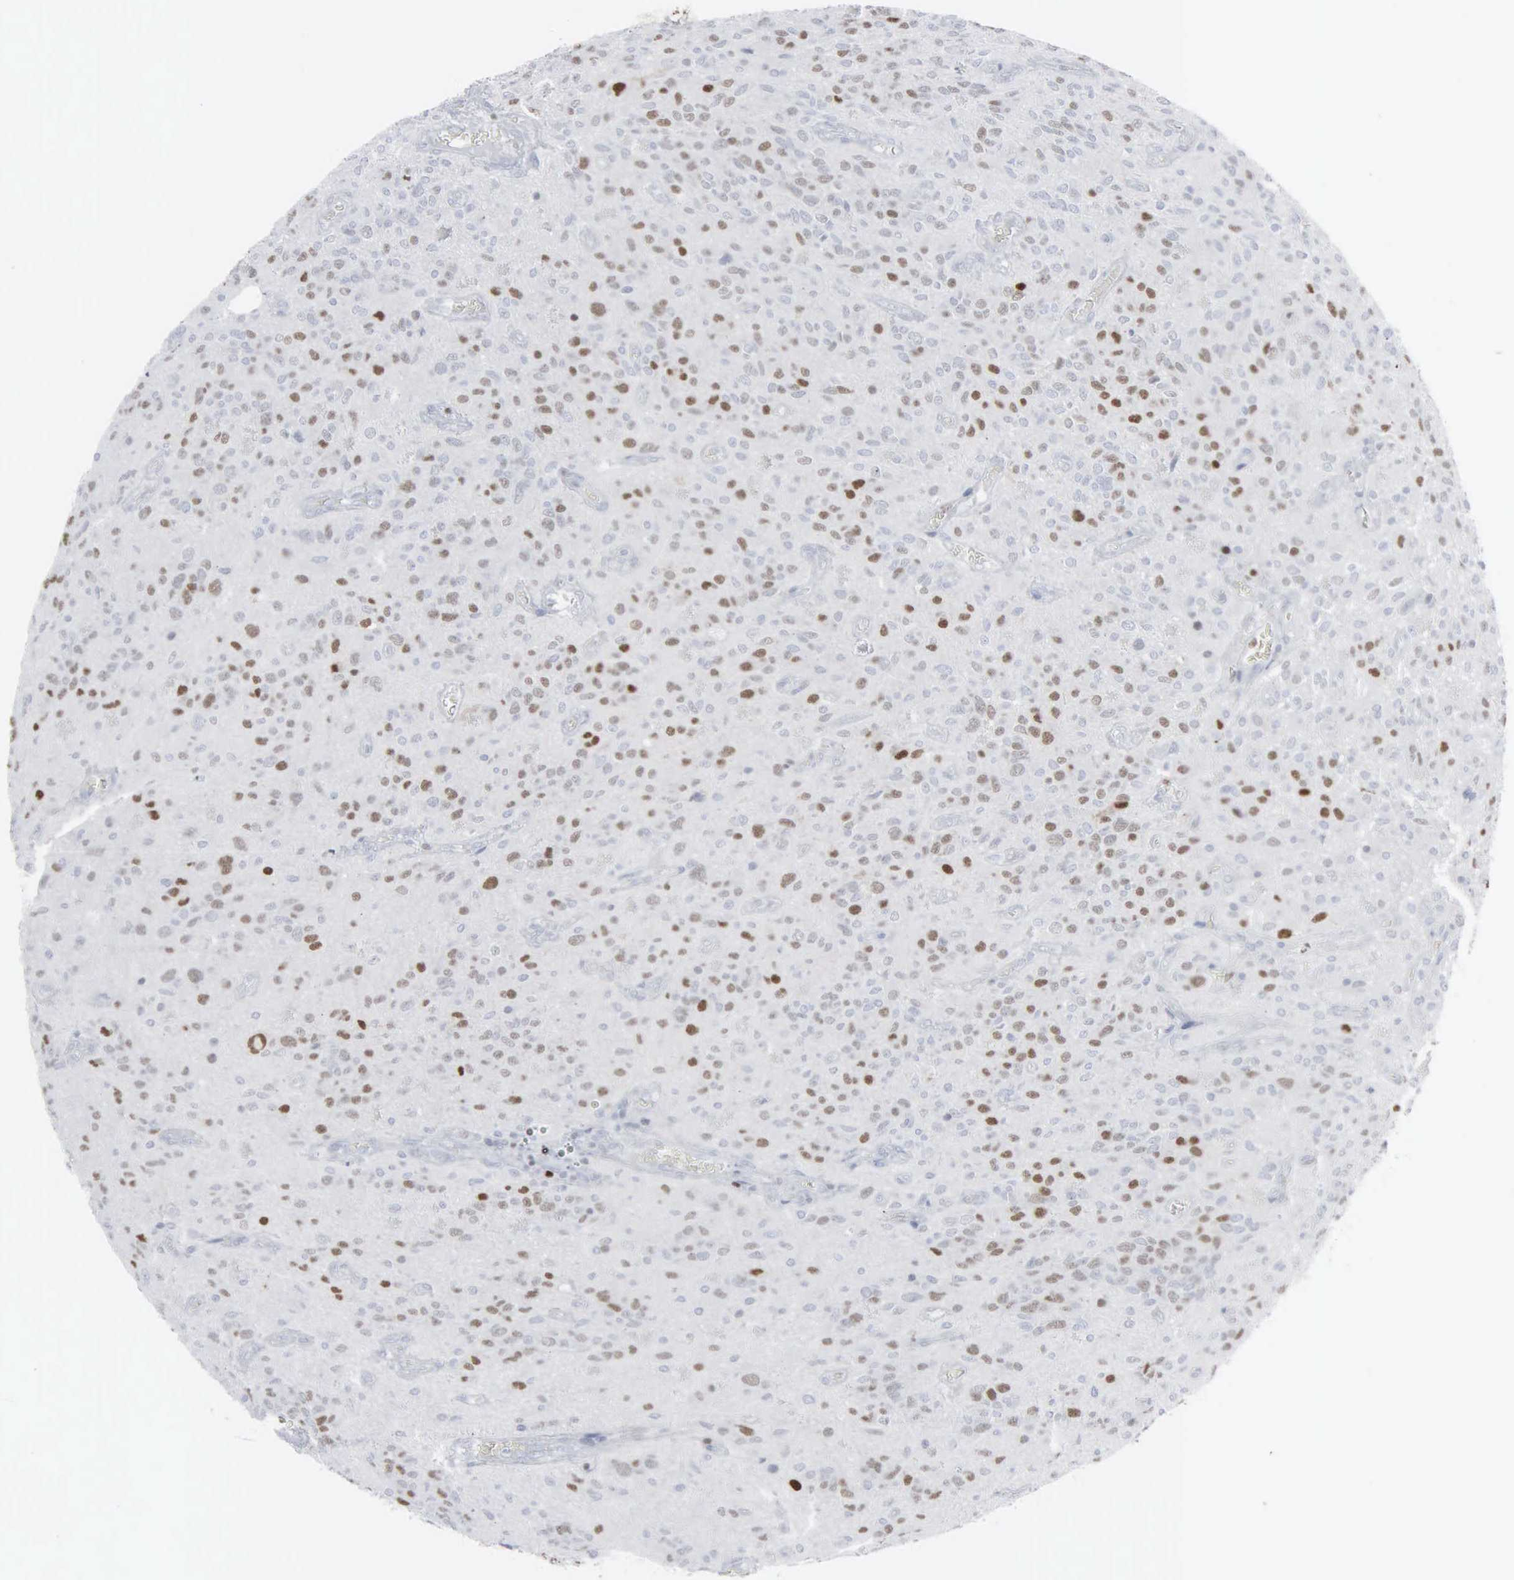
{"staining": {"intensity": "moderate", "quantity": "<25%", "location": "nuclear"}, "tissue": "glioma", "cell_type": "Tumor cells", "image_type": "cancer", "snomed": [{"axis": "morphology", "description": "Glioma, malignant, Low grade"}, {"axis": "topography", "description": "Brain"}], "caption": "Human glioma stained for a protein (brown) shows moderate nuclear positive expression in about <25% of tumor cells.", "gene": "CCND3", "patient": {"sex": "female", "age": 15}}